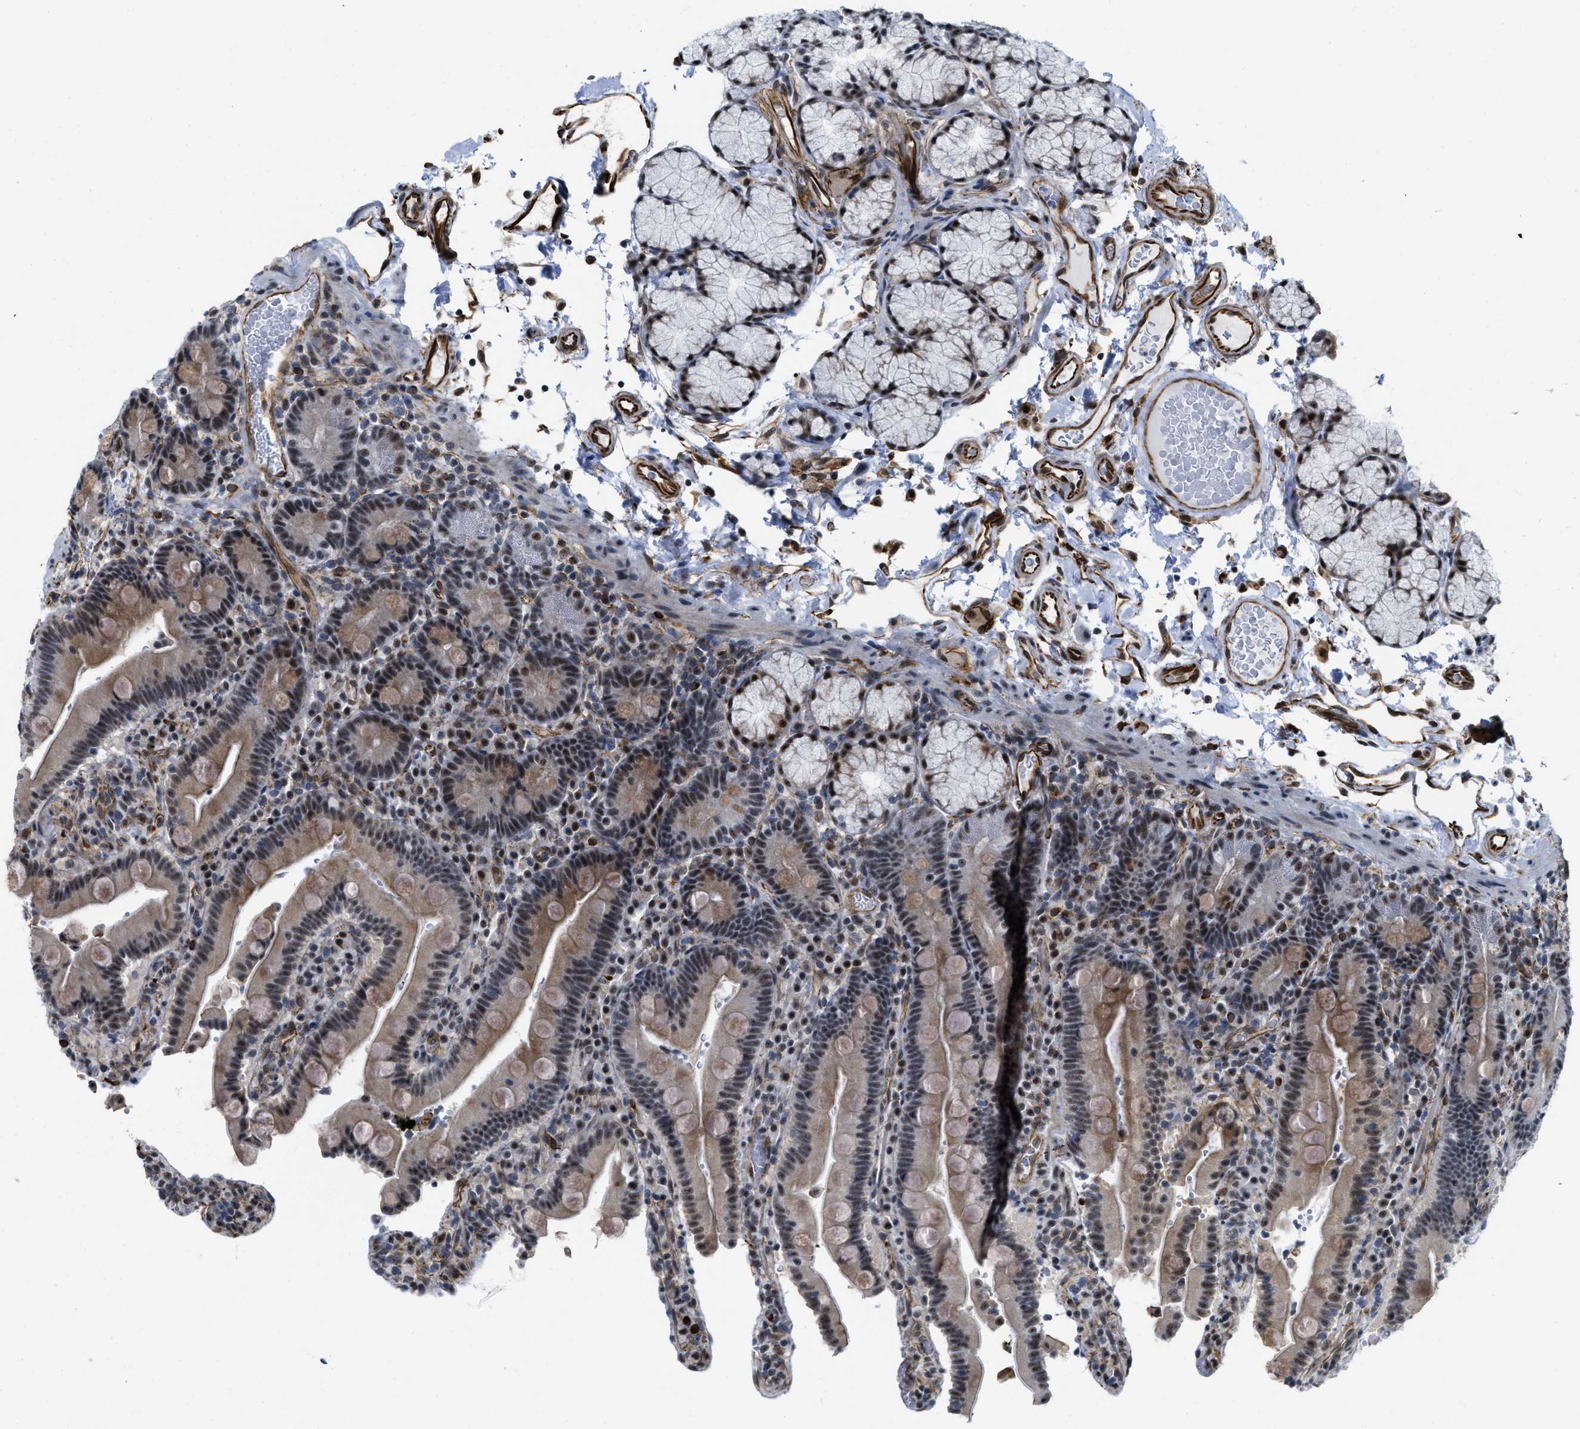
{"staining": {"intensity": "moderate", "quantity": ">75%", "location": "cytoplasmic/membranous,nuclear"}, "tissue": "duodenum", "cell_type": "Glandular cells", "image_type": "normal", "snomed": [{"axis": "morphology", "description": "Normal tissue, NOS"}, {"axis": "topography", "description": "Small intestine, NOS"}], "caption": "About >75% of glandular cells in normal duodenum show moderate cytoplasmic/membranous,nuclear protein expression as visualized by brown immunohistochemical staining.", "gene": "LRRC8B", "patient": {"sex": "female", "age": 71}}